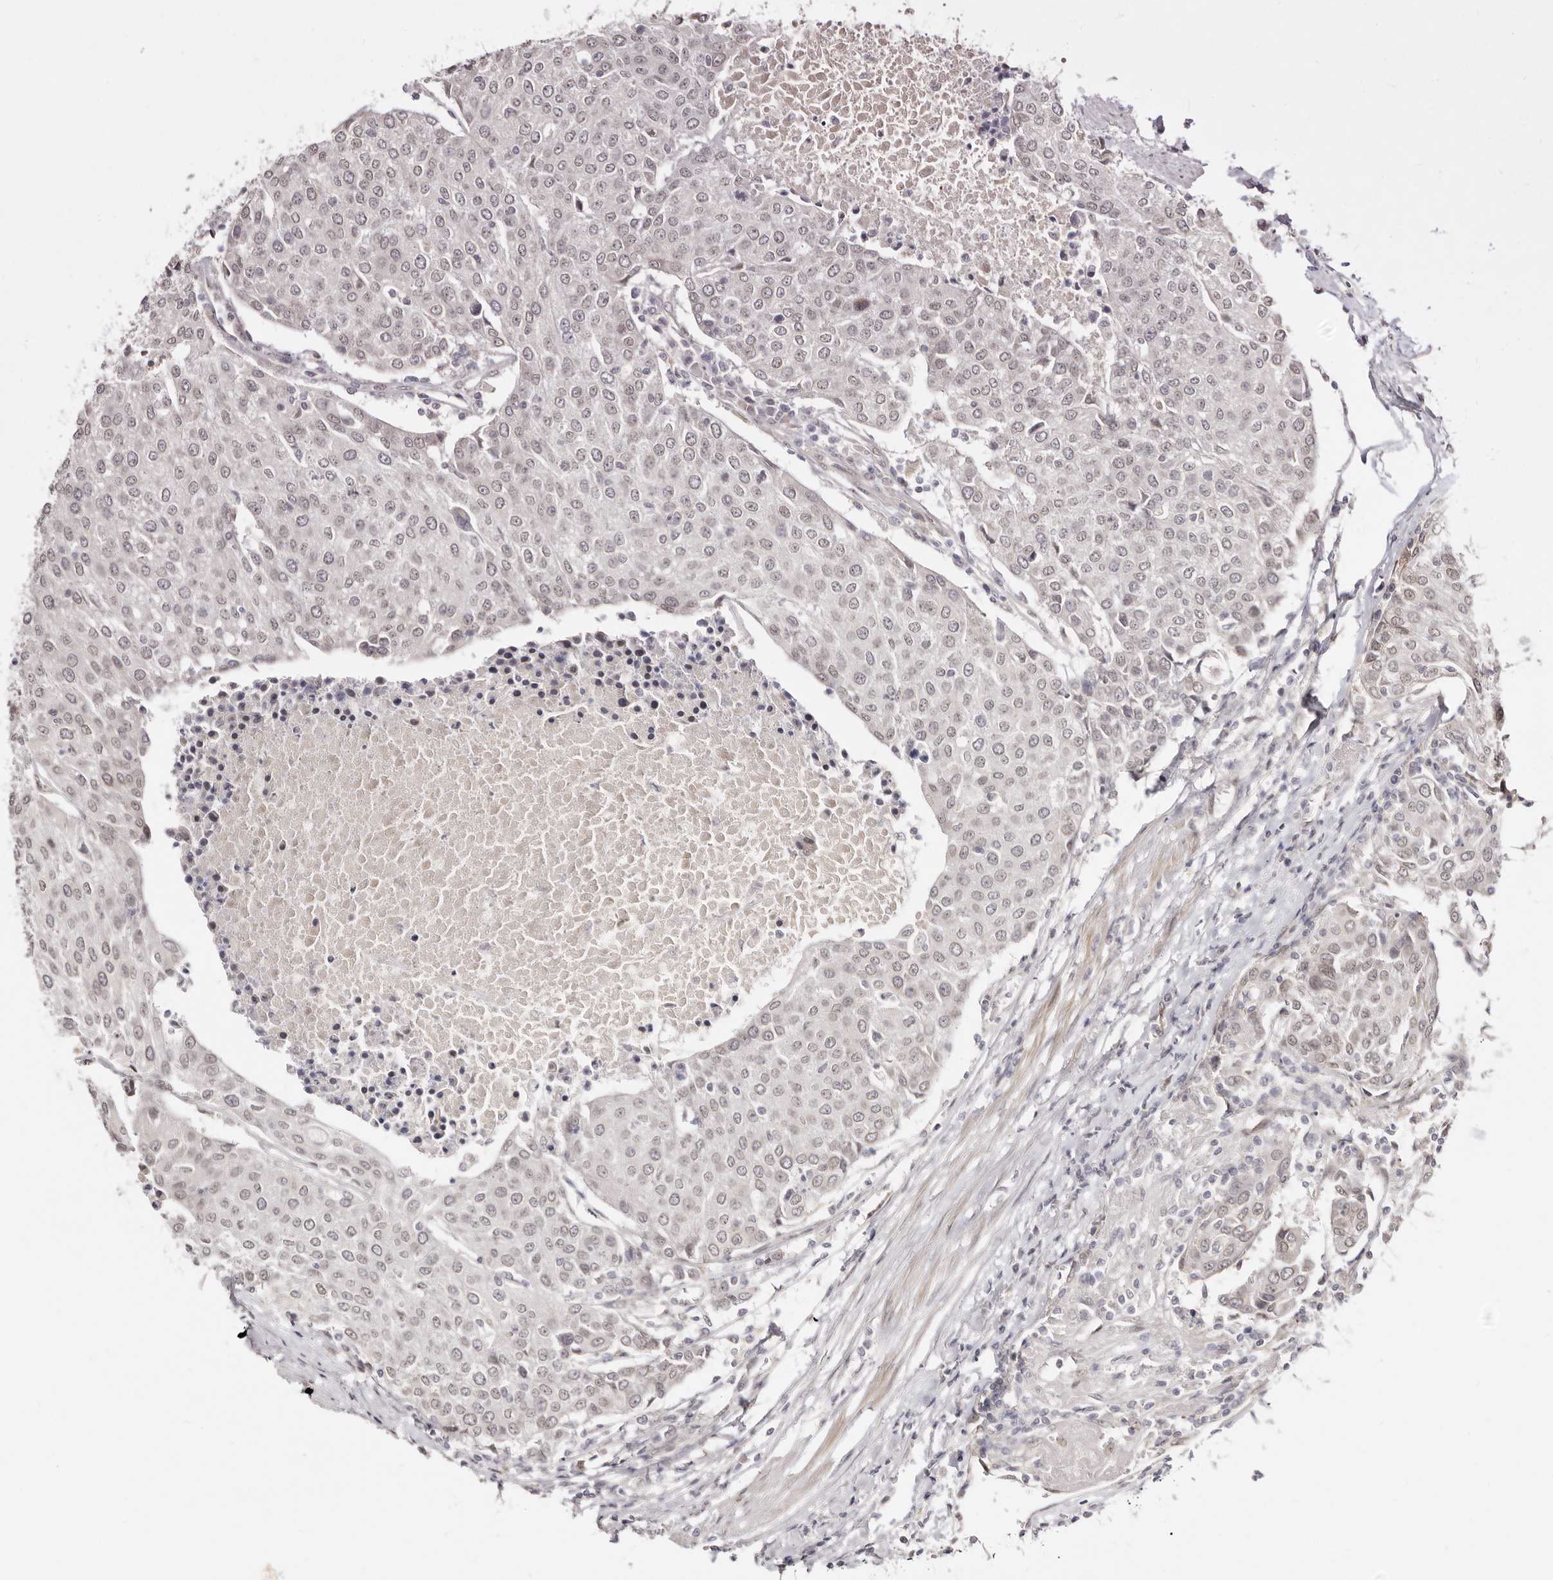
{"staining": {"intensity": "weak", "quantity": "<25%", "location": "nuclear"}, "tissue": "urothelial cancer", "cell_type": "Tumor cells", "image_type": "cancer", "snomed": [{"axis": "morphology", "description": "Urothelial carcinoma, High grade"}, {"axis": "topography", "description": "Urinary bladder"}], "caption": "Immunohistochemistry image of high-grade urothelial carcinoma stained for a protein (brown), which displays no expression in tumor cells.", "gene": "LCORL", "patient": {"sex": "female", "age": 85}}